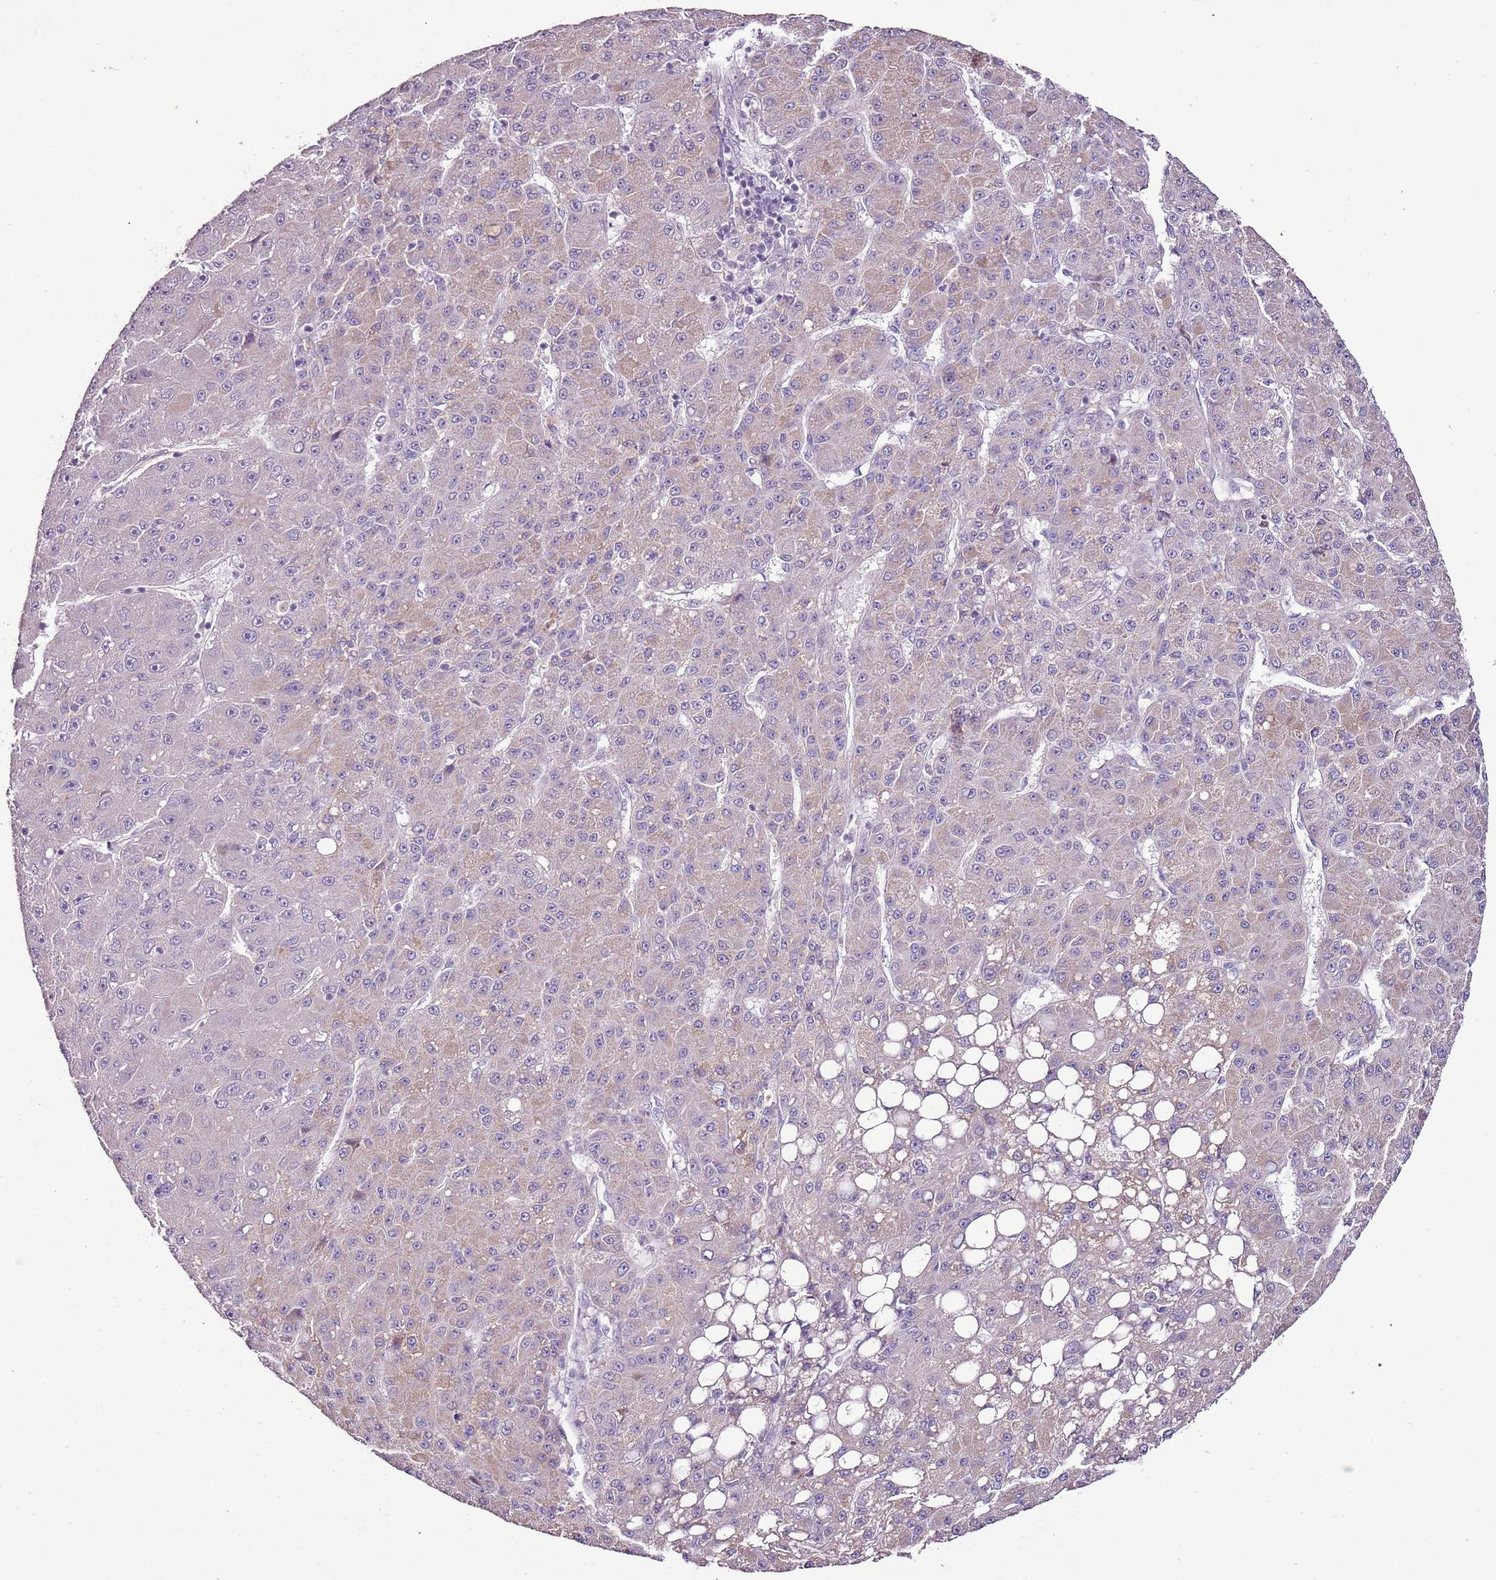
{"staining": {"intensity": "negative", "quantity": "none", "location": "none"}, "tissue": "liver cancer", "cell_type": "Tumor cells", "image_type": "cancer", "snomed": [{"axis": "morphology", "description": "Carcinoma, Hepatocellular, NOS"}, {"axis": "topography", "description": "Liver"}], "caption": "High magnification brightfield microscopy of liver hepatocellular carcinoma stained with DAB (3,3'-diaminobenzidine) (brown) and counterstained with hematoxylin (blue): tumor cells show no significant staining.", "gene": "CMKLR1", "patient": {"sex": "male", "age": 67}}